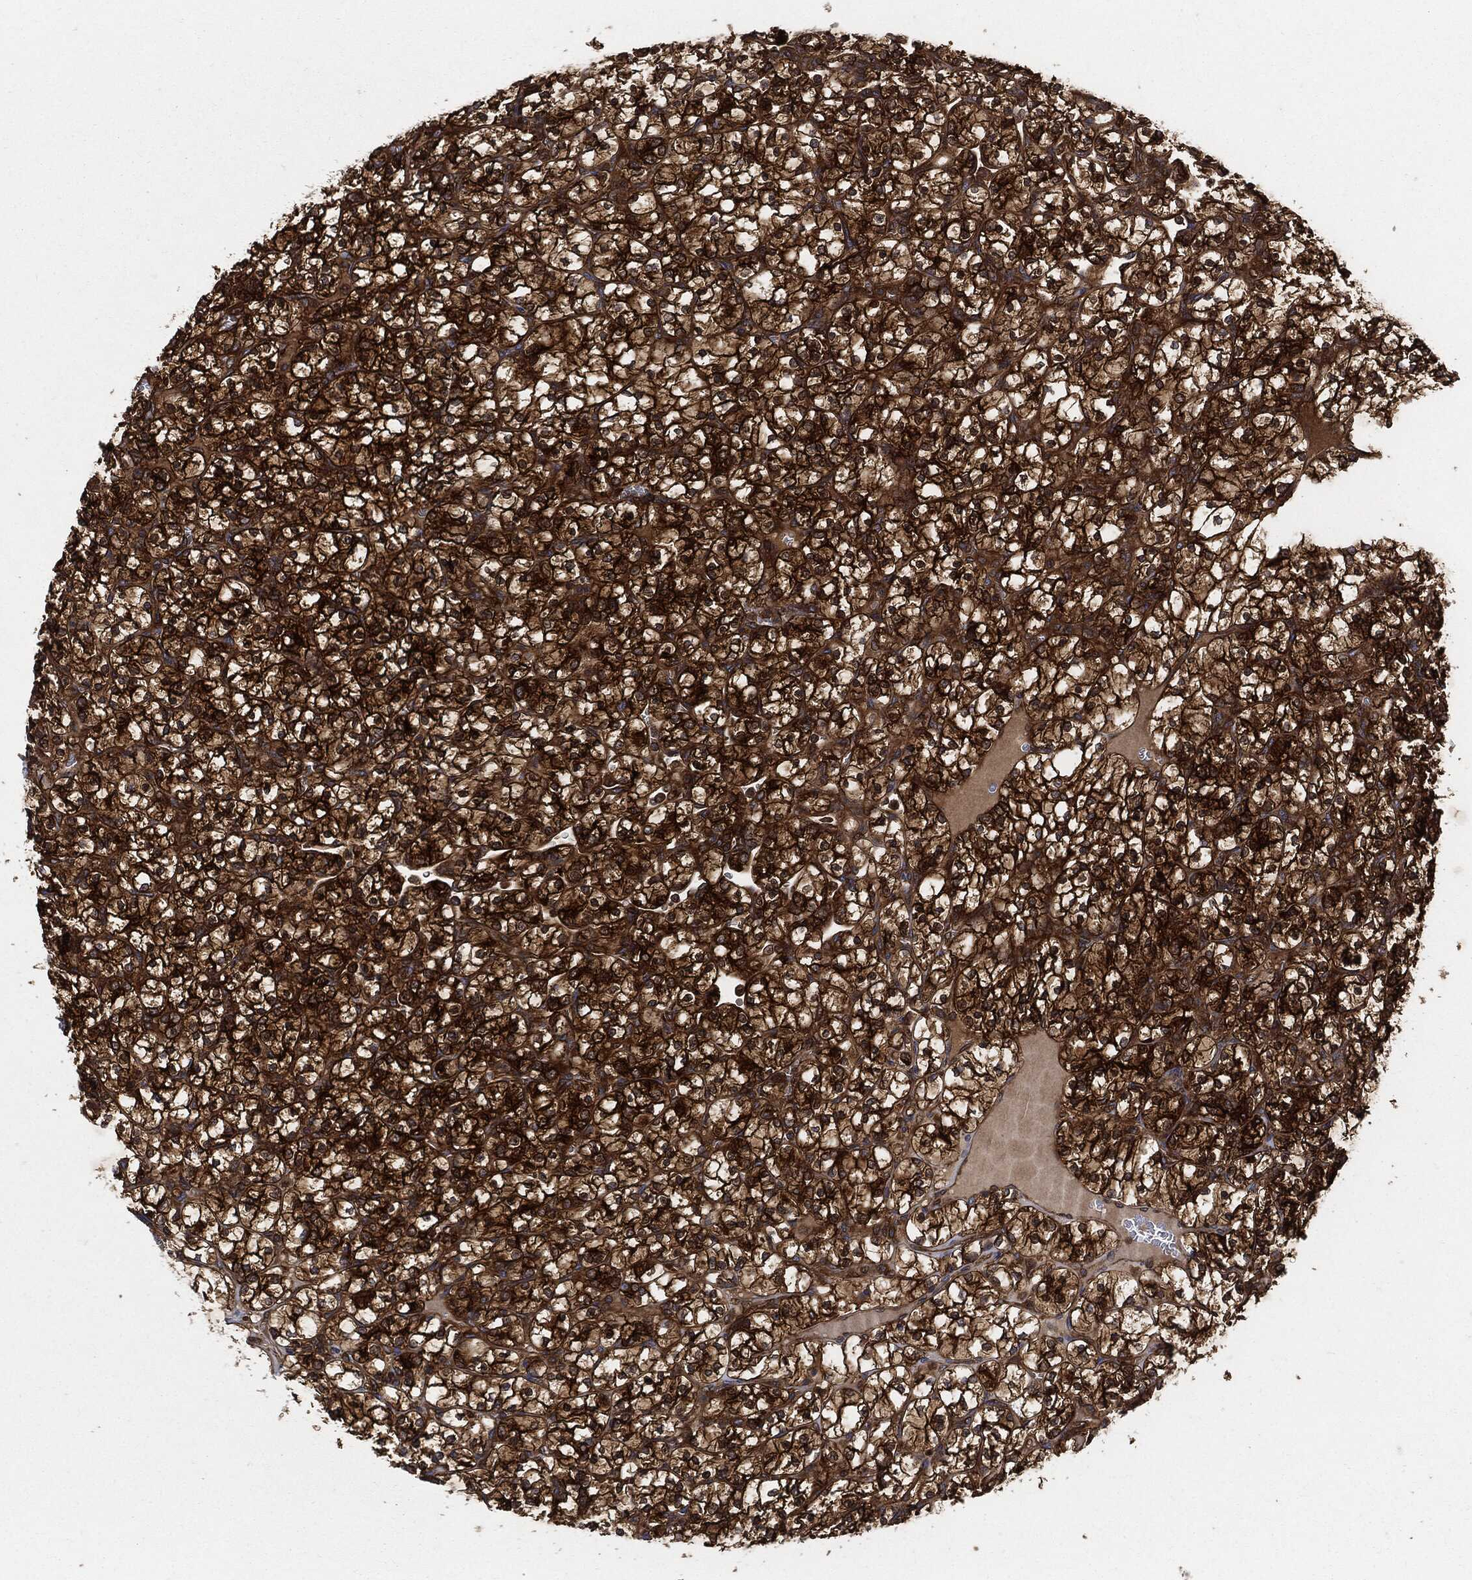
{"staining": {"intensity": "strong", "quantity": ">75%", "location": "cytoplasmic/membranous"}, "tissue": "renal cancer", "cell_type": "Tumor cells", "image_type": "cancer", "snomed": [{"axis": "morphology", "description": "Adenocarcinoma, NOS"}, {"axis": "topography", "description": "Kidney"}], "caption": "Tumor cells reveal strong cytoplasmic/membranous positivity in approximately >75% of cells in adenocarcinoma (renal).", "gene": "XPNPEP1", "patient": {"sex": "female", "age": 89}}